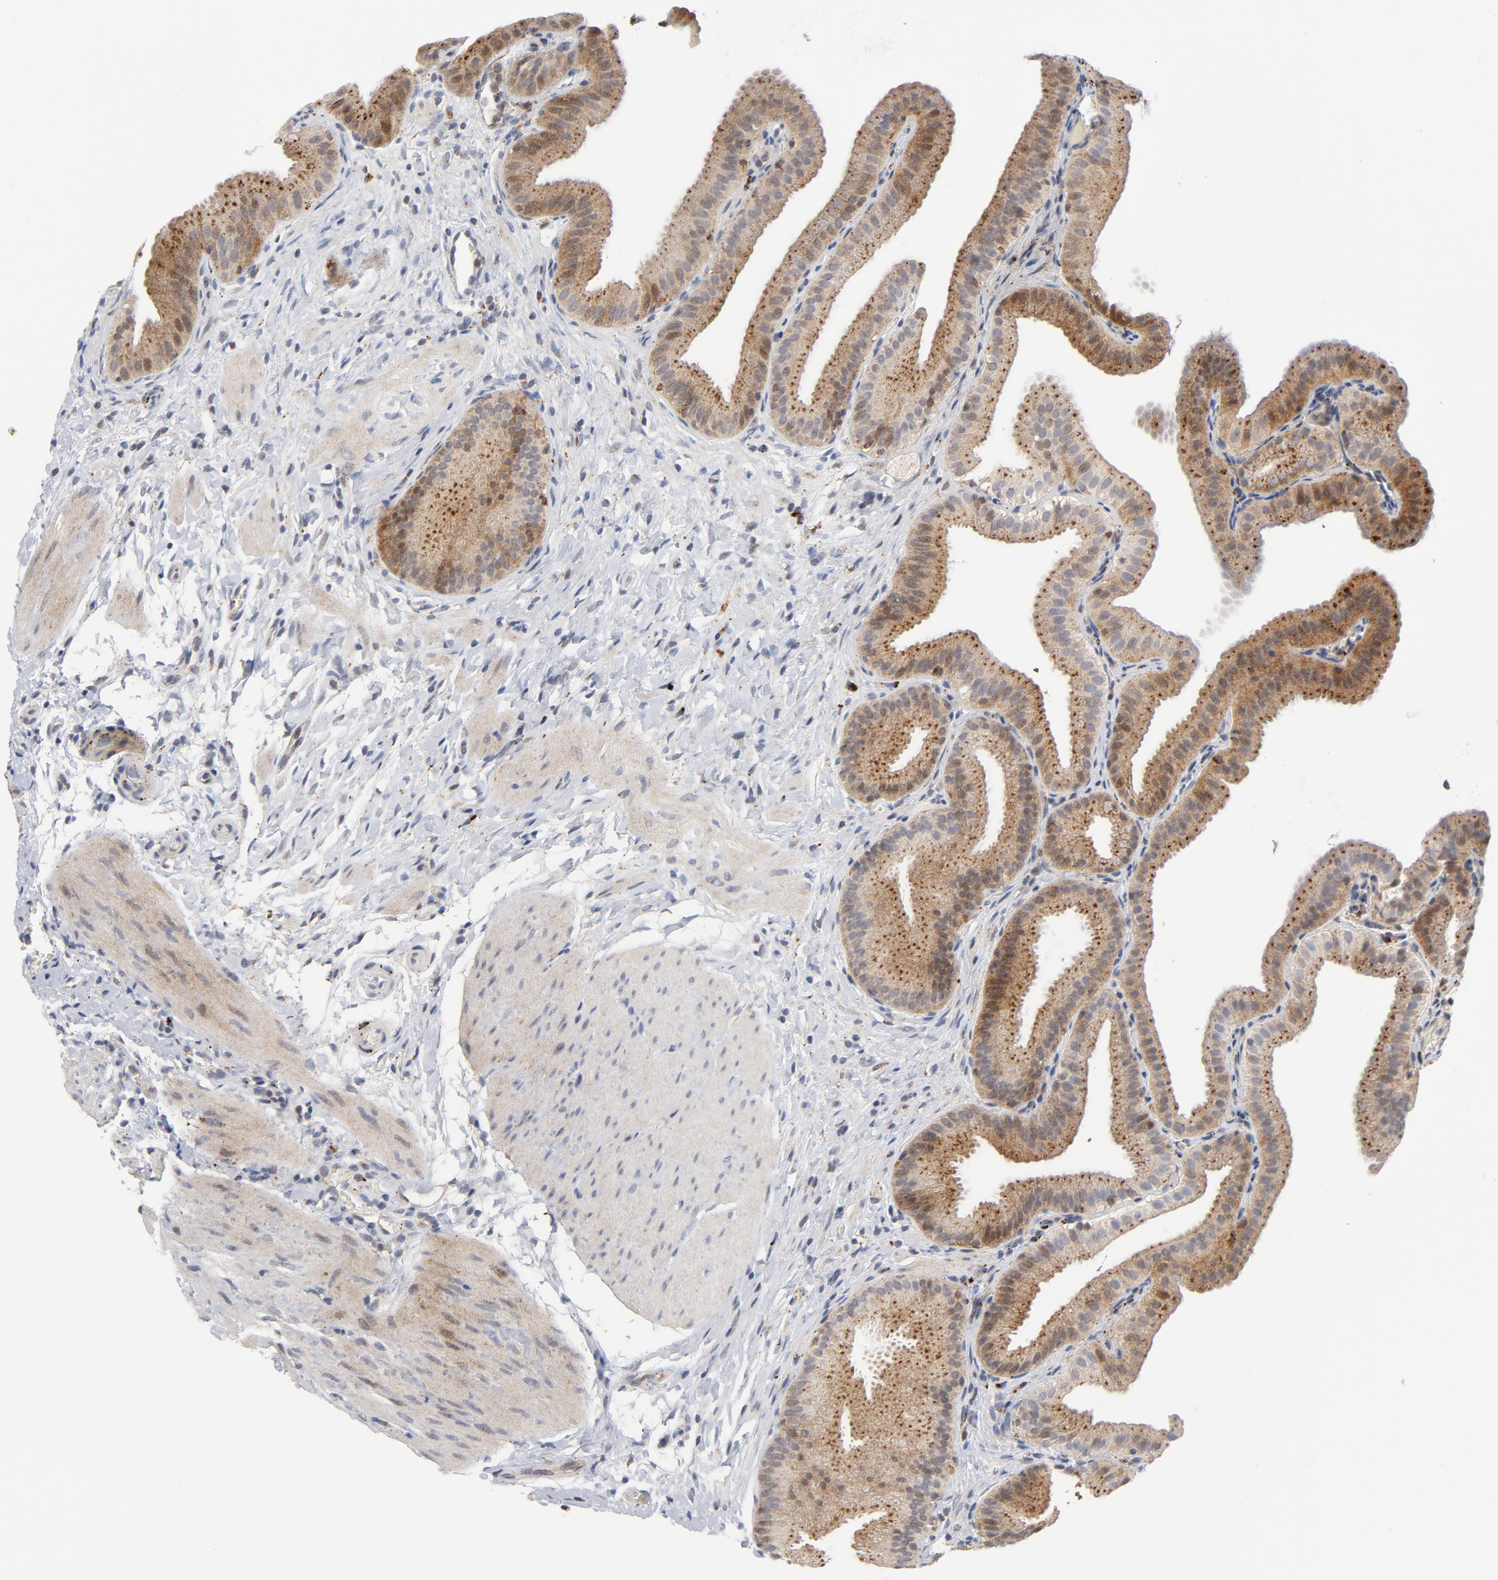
{"staining": {"intensity": "strong", "quantity": ">75%", "location": "cytoplasmic/membranous"}, "tissue": "gallbladder", "cell_type": "Glandular cells", "image_type": "normal", "snomed": [{"axis": "morphology", "description": "Normal tissue, NOS"}, {"axis": "topography", "description": "Gallbladder"}], "caption": "Gallbladder stained with DAB immunohistochemistry (IHC) displays high levels of strong cytoplasmic/membranous staining in approximately >75% of glandular cells.", "gene": "AKT2", "patient": {"sex": "female", "age": 63}}